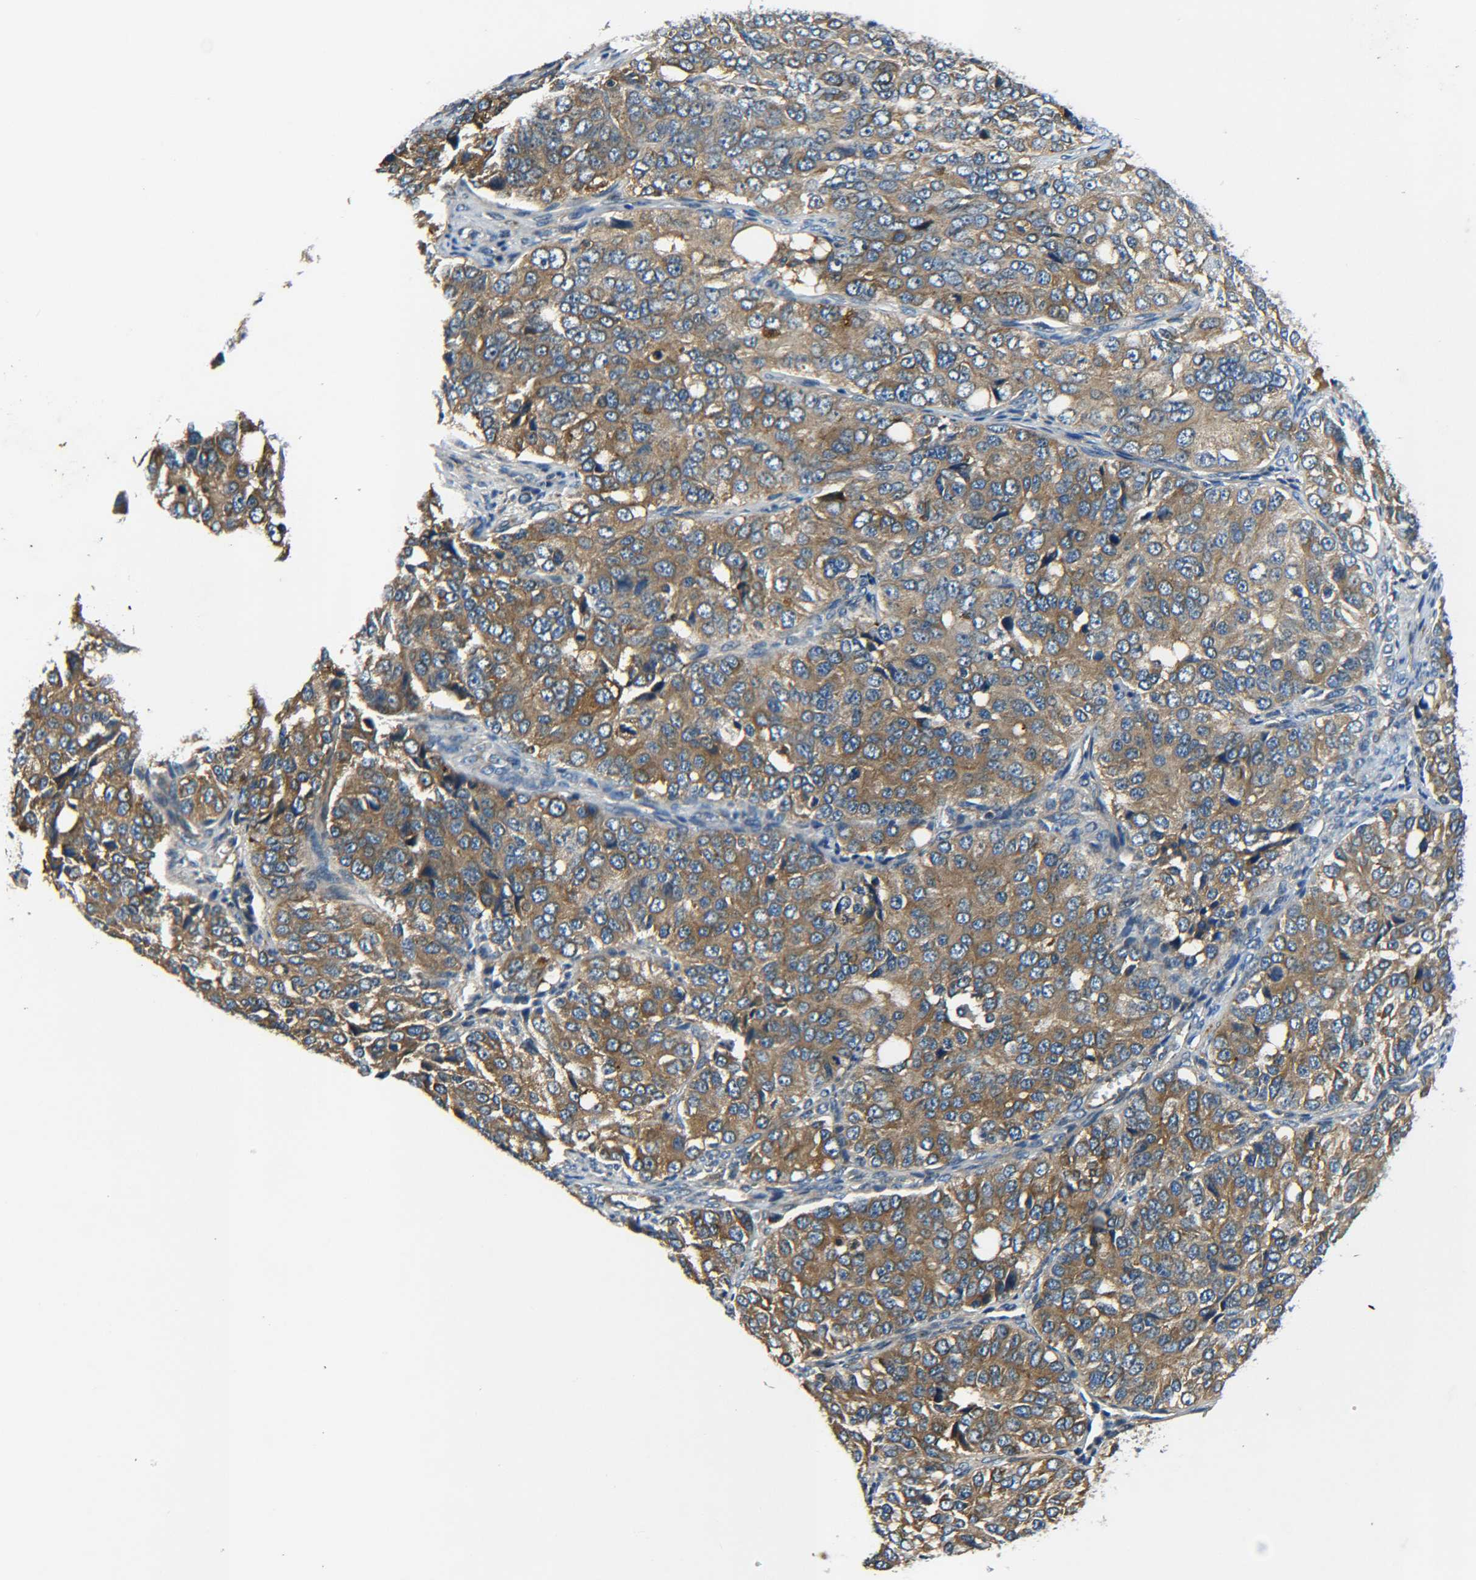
{"staining": {"intensity": "moderate", "quantity": ">75%", "location": "cytoplasmic/membranous"}, "tissue": "ovarian cancer", "cell_type": "Tumor cells", "image_type": "cancer", "snomed": [{"axis": "morphology", "description": "Carcinoma, endometroid"}, {"axis": "topography", "description": "Ovary"}], "caption": "Human ovarian endometroid carcinoma stained for a protein (brown) shows moderate cytoplasmic/membranous positive expression in about >75% of tumor cells.", "gene": "RAB1B", "patient": {"sex": "female", "age": 51}}